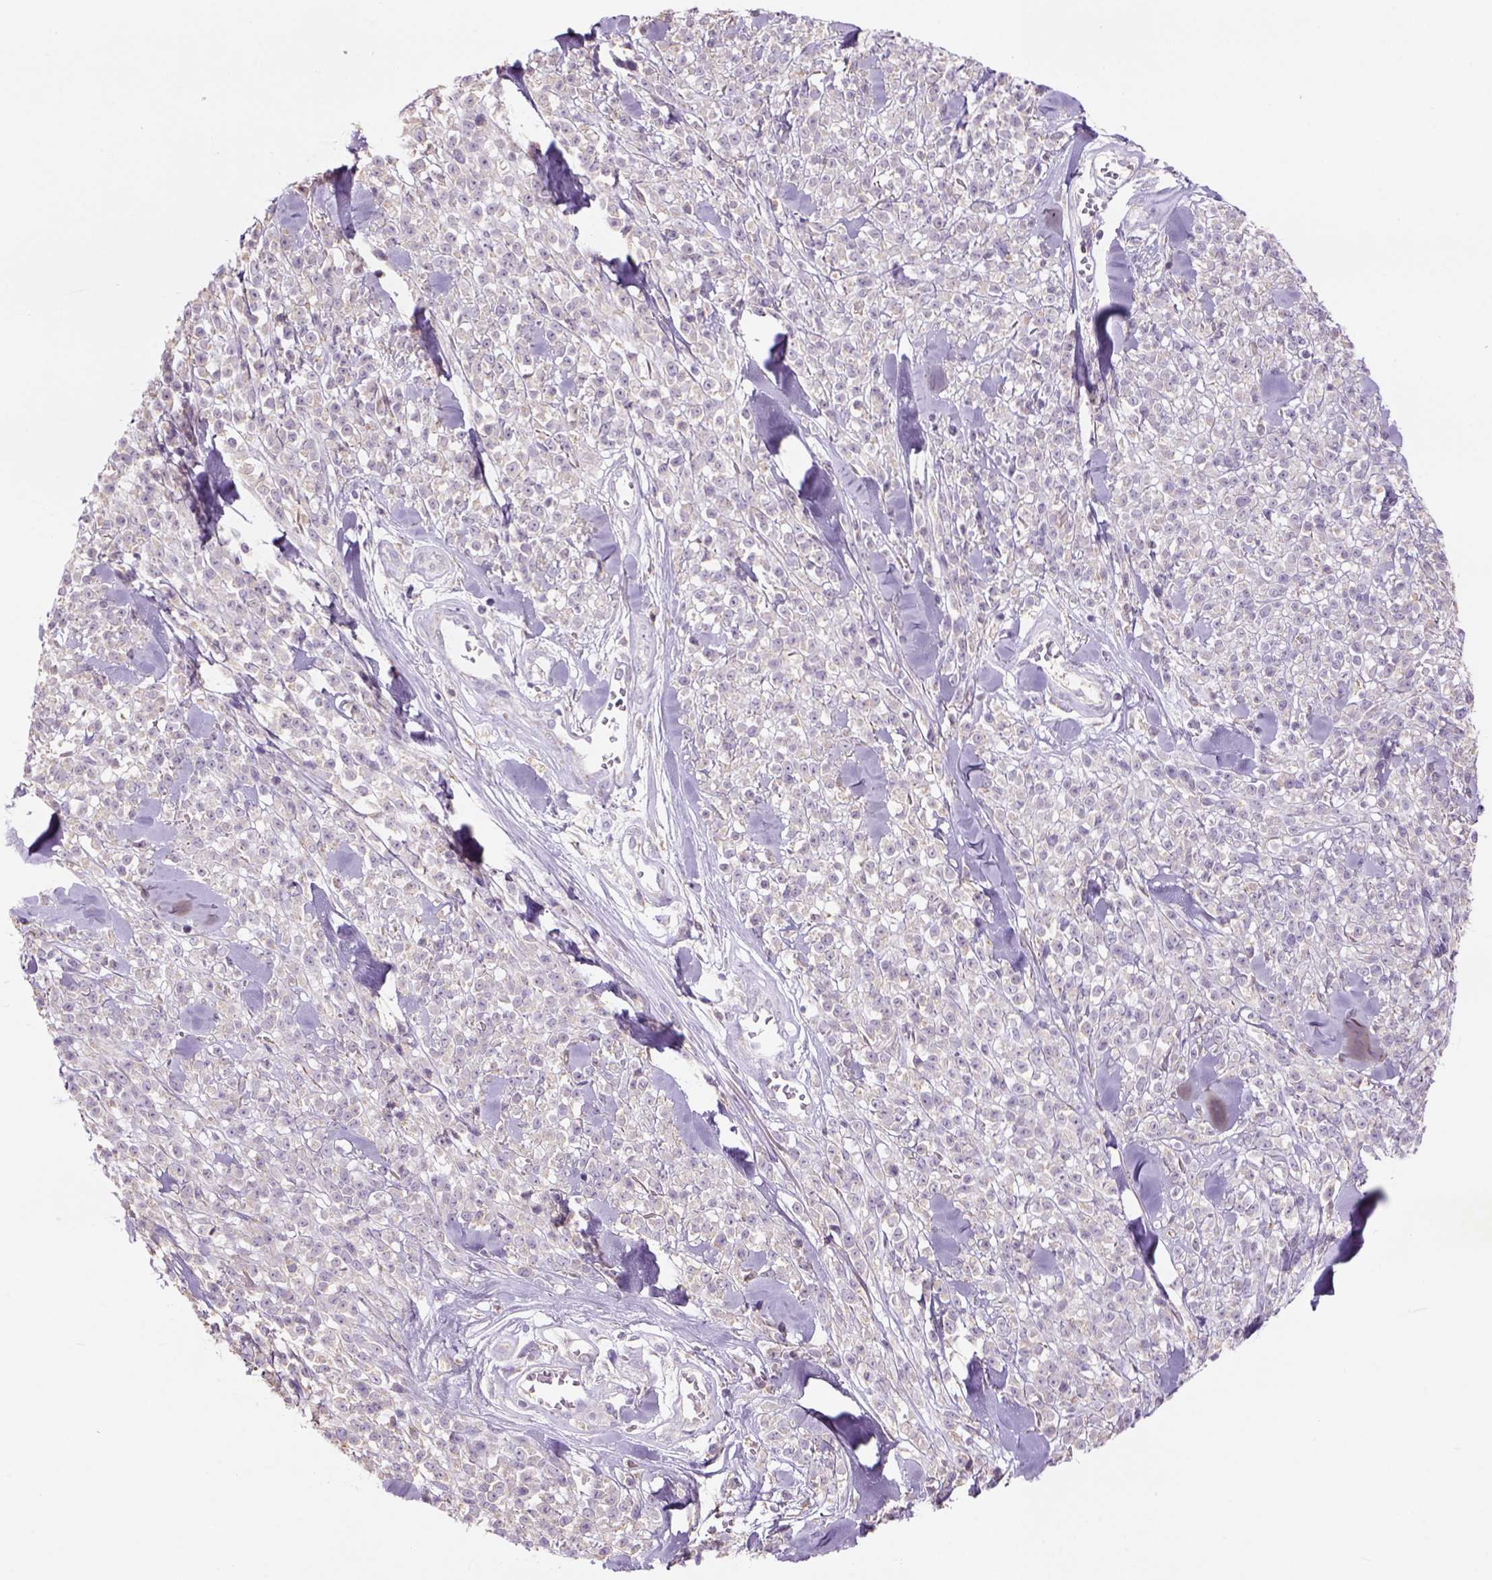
{"staining": {"intensity": "negative", "quantity": "none", "location": "none"}, "tissue": "melanoma", "cell_type": "Tumor cells", "image_type": "cancer", "snomed": [{"axis": "morphology", "description": "Malignant melanoma, NOS"}, {"axis": "topography", "description": "Skin"}, {"axis": "topography", "description": "Skin of trunk"}], "caption": "DAB (3,3'-diaminobenzidine) immunohistochemical staining of melanoma demonstrates no significant staining in tumor cells.", "gene": "NAALAD2", "patient": {"sex": "male", "age": 74}}